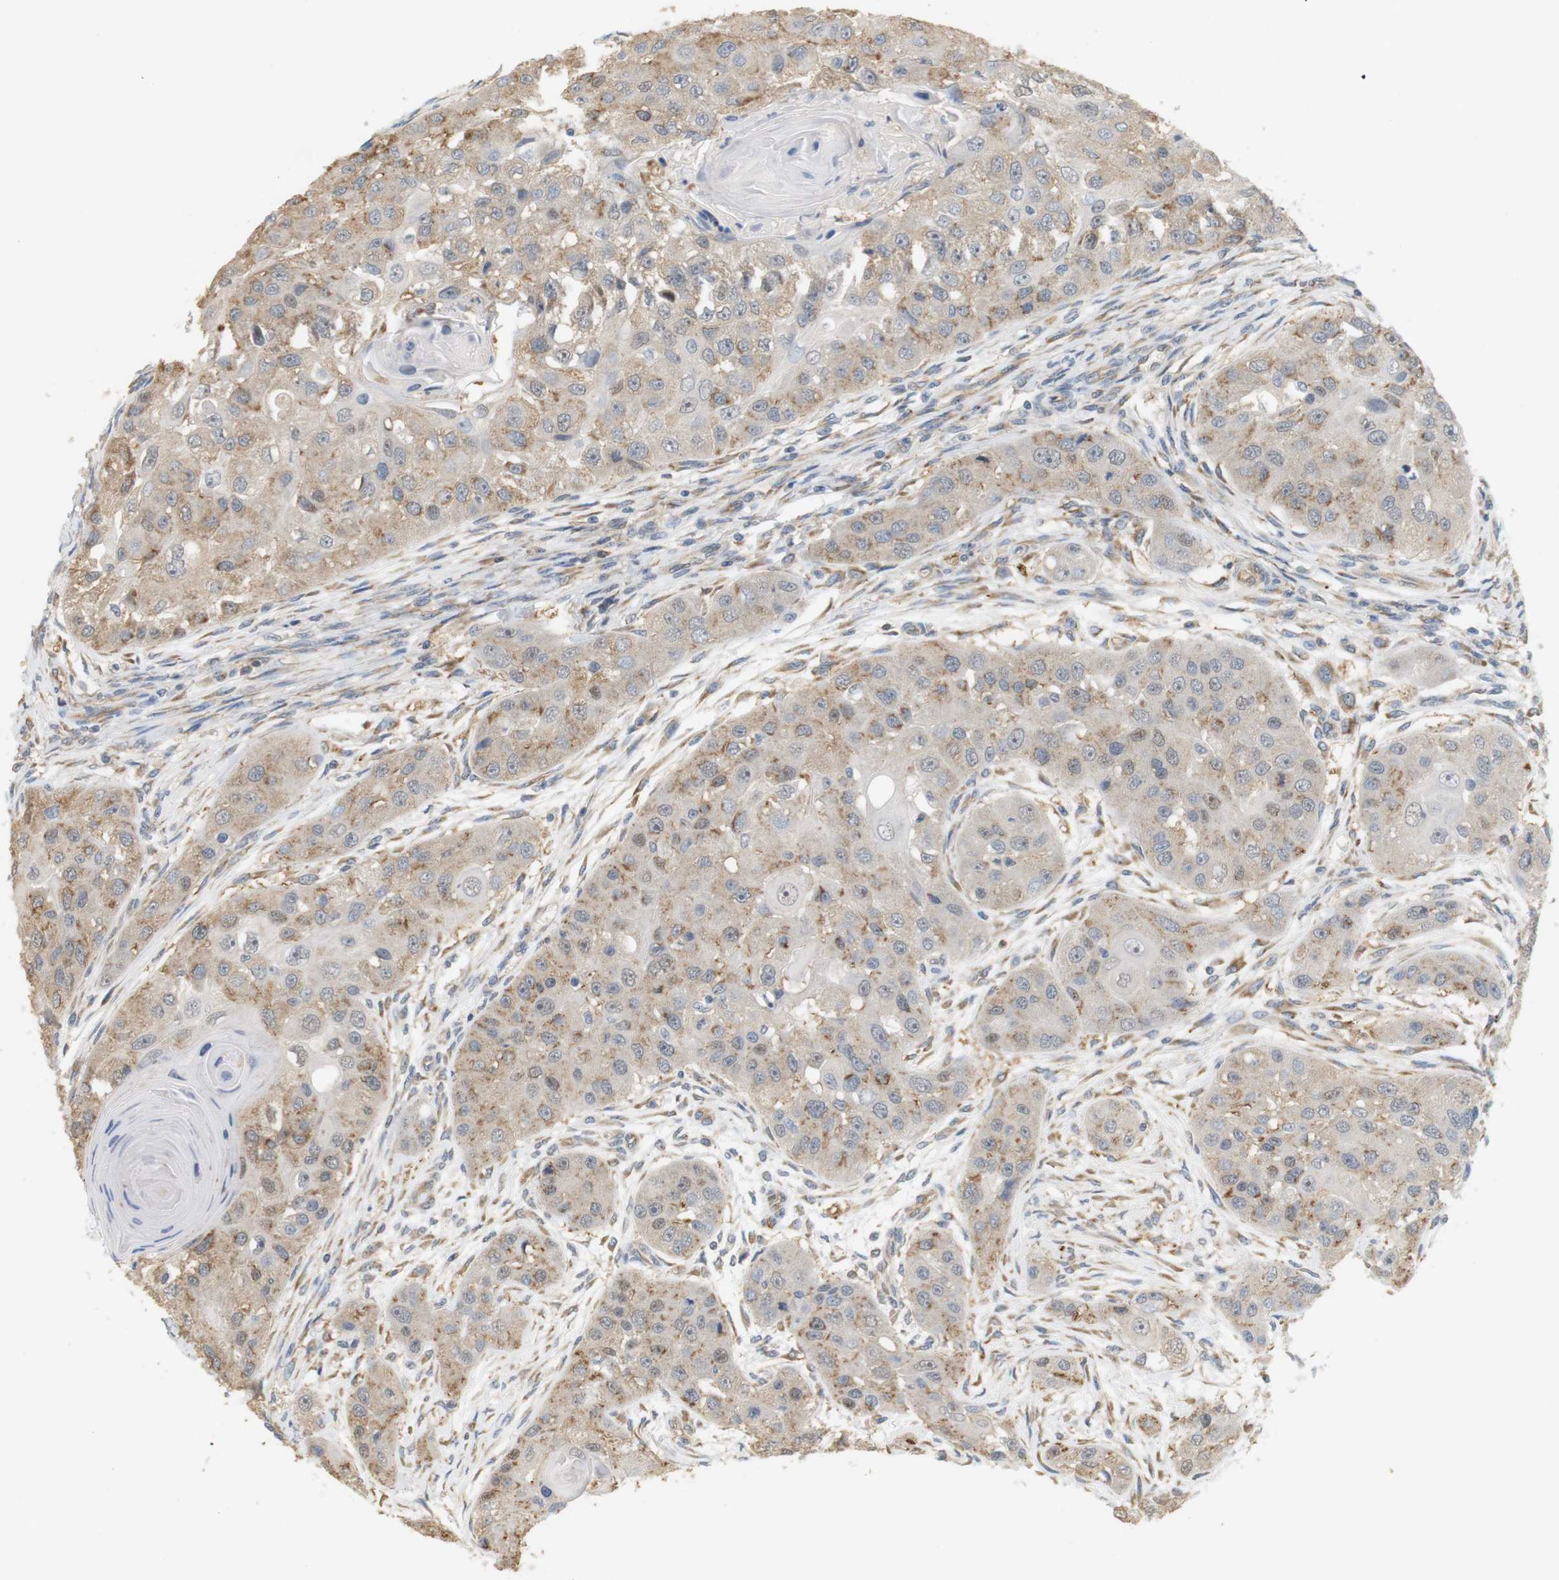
{"staining": {"intensity": "weak", "quantity": ">75%", "location": "cytoplasmic/membranous"}, "tissue": "head and neck cancer", "cell_type": "Tumor cells", "image_type": "cancer", "snomed": [{"axis": "morphology", "description": "Normal tissue, NOS"}, {"axis": "morphology", "description": "Squamous cell carcinoma, NOS"}, {"axis": "topography", "description": "Skeletal muscle"}, {"axis": "topography", "description": "Head-Neck"}], "caption": "Immunohistochemical staining of squamous cell carcinoma (head and neck) exhibits weak cytoplasmic/membranous protein staining in about >75% of tumor cells.", "gene": "OSR1", "patient": {"sex": "male", "age": 51}}